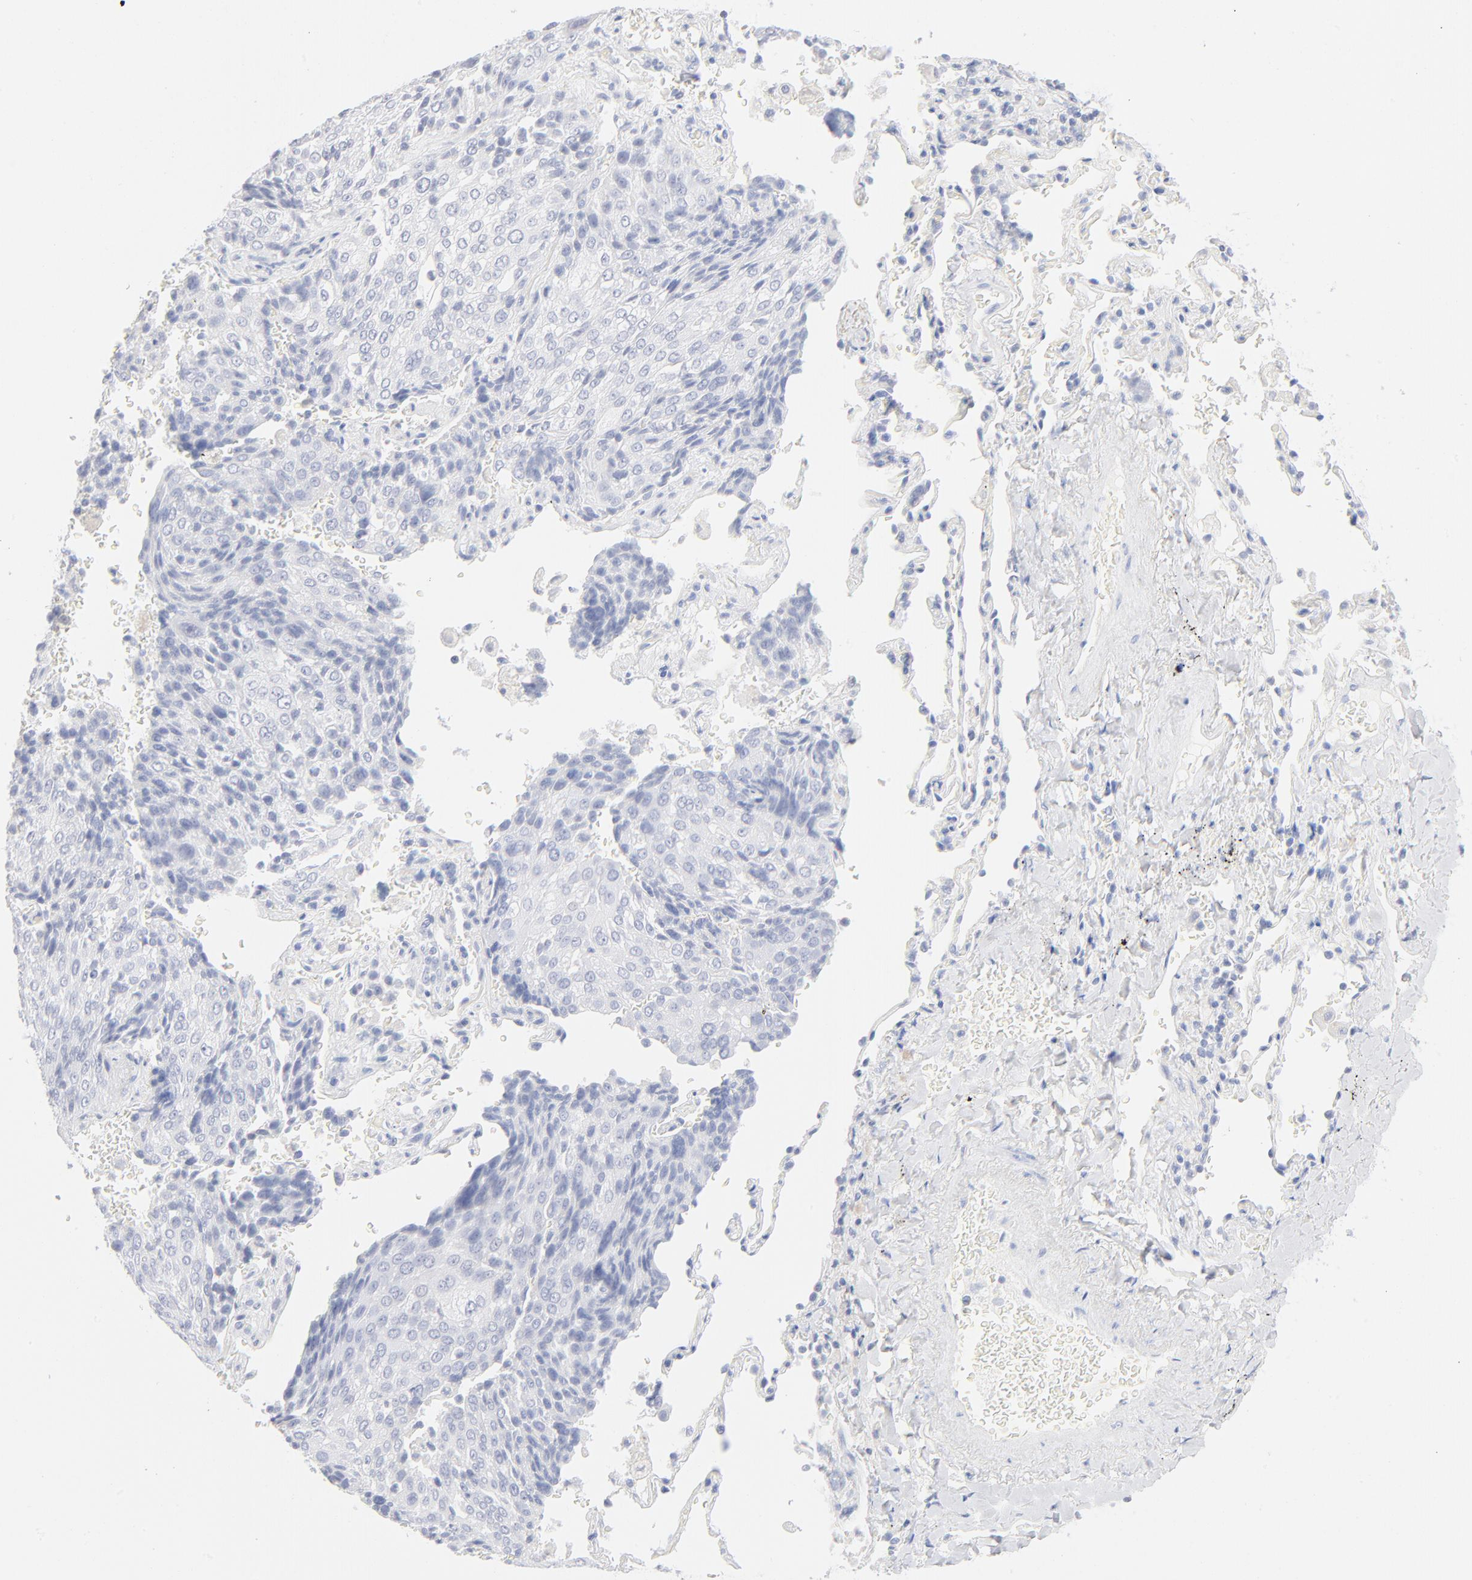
{"staining": {"intensity": "negative", "quantity": "none", "location": "none"}, "tissue": "lung cancer", "cell_type": "Tumor cells", "image_type": "cancer", "snomed": [{"axis": "morphology", "description": "Squamous cell carcinoma, NOS"}, {"axis": "topography", "description": "Lung"}], "caption": "DAB immunohistochemical staining of human lung cancer shows no significant expression in tumor cells. (Stains: DAB IHC with hematoxylin counter stain, Microscopy: brightfield microscopy at high magnification).", "gene": "ONECUT1", "patient": {"sex": "male", "age": 54}}